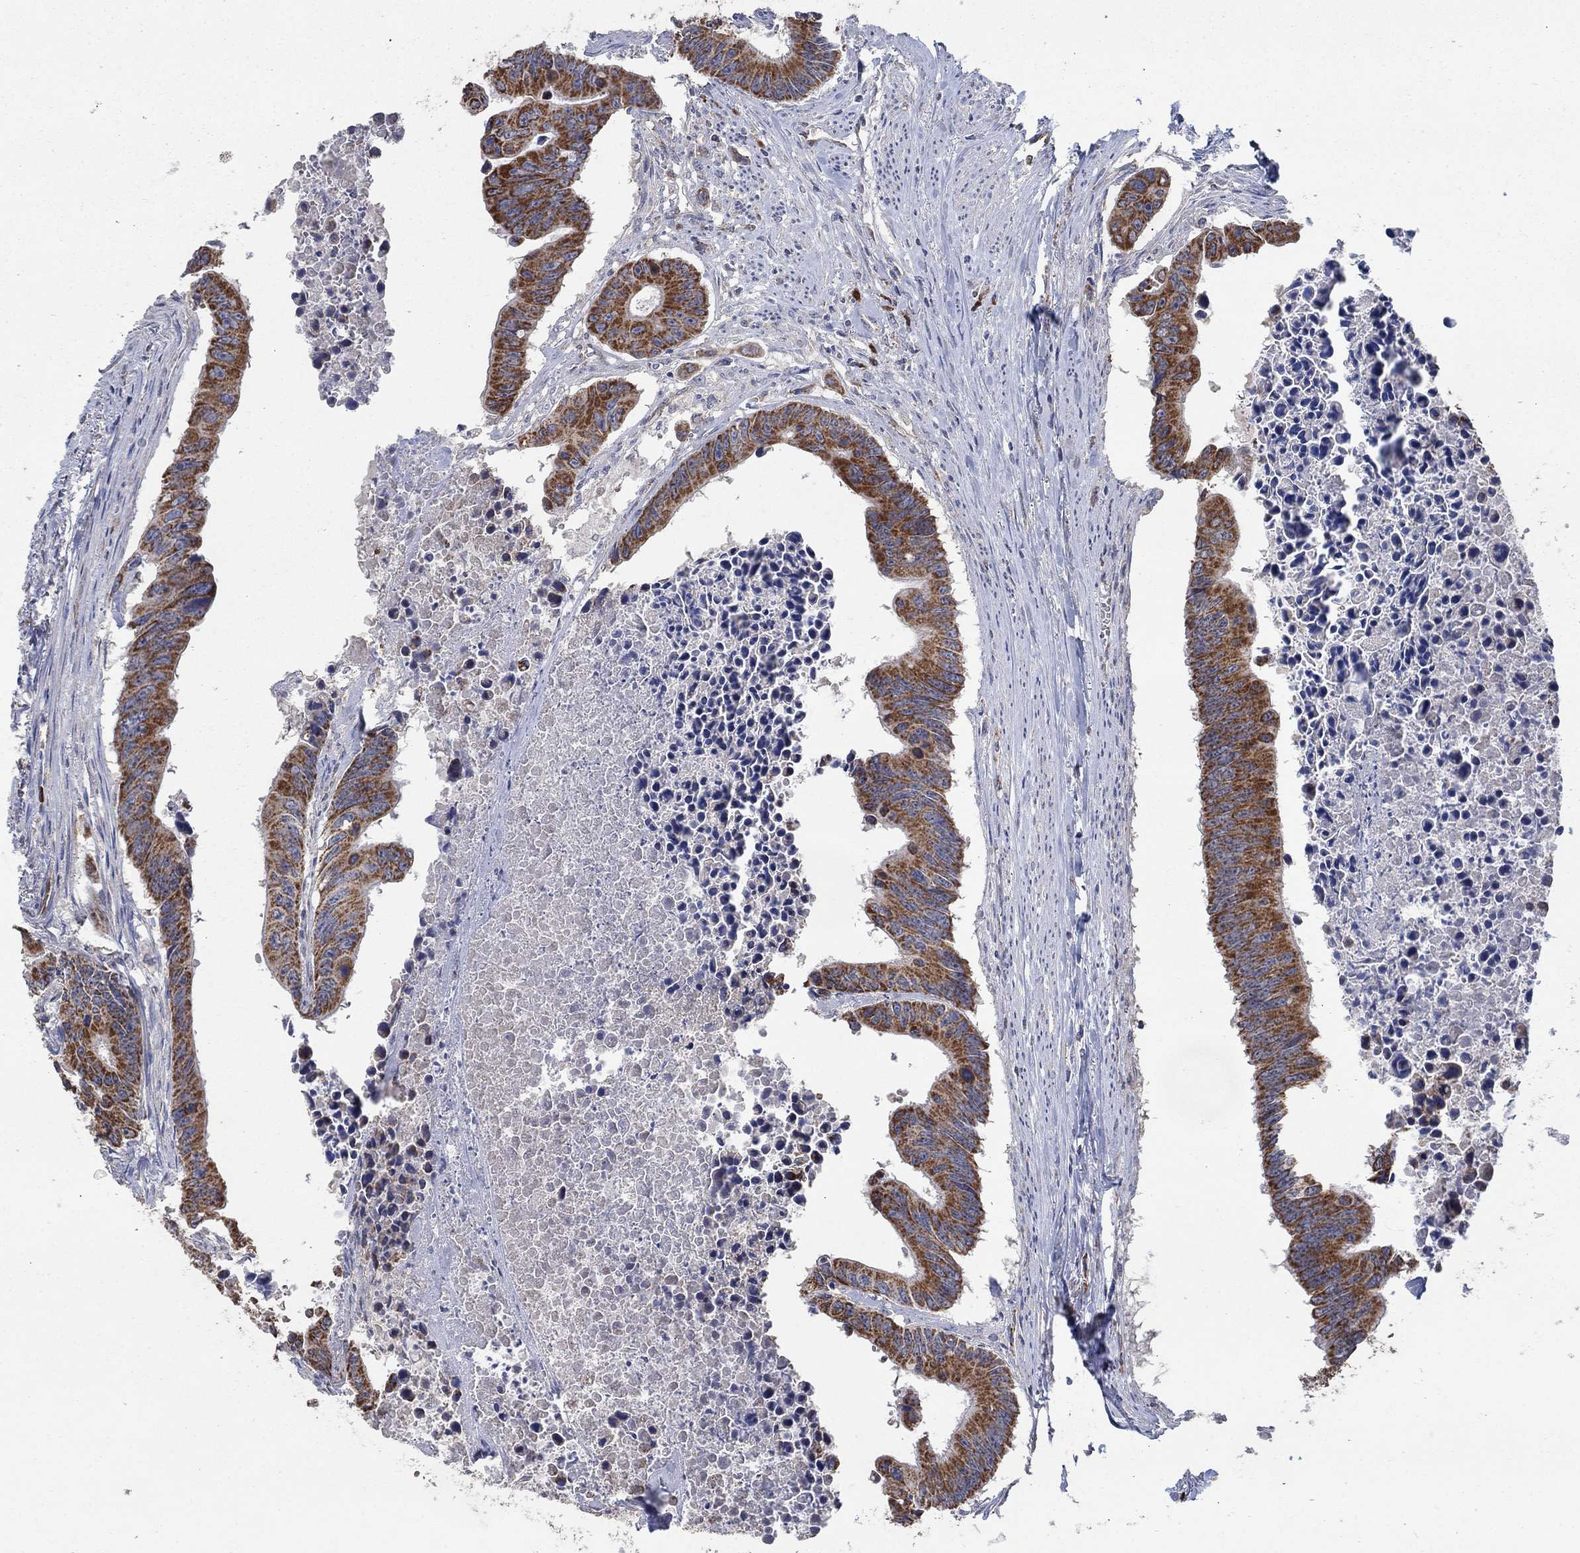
{"staining": {"intensity": "strong", "quantity": ">75%", "location": "cytoplasmic/membranous"}, "tissue": "colorectal cancer", "cell_type": "Tumor cells", "image_type": "cancer", "snomed": [{"axis": "morphology", "description": "Adenocarcinoma, NOS"}, {"axis": "topography", "description": "Colon"}], "caption": "A brown stain highlights strong cytoplasmic/membranous positivity of a protein in adenocarcinoma (colorectal) tumor cells. Nuclei are stained in blue.", "gene": "HID1", "patient": {"sex": "female", "age": 87}}